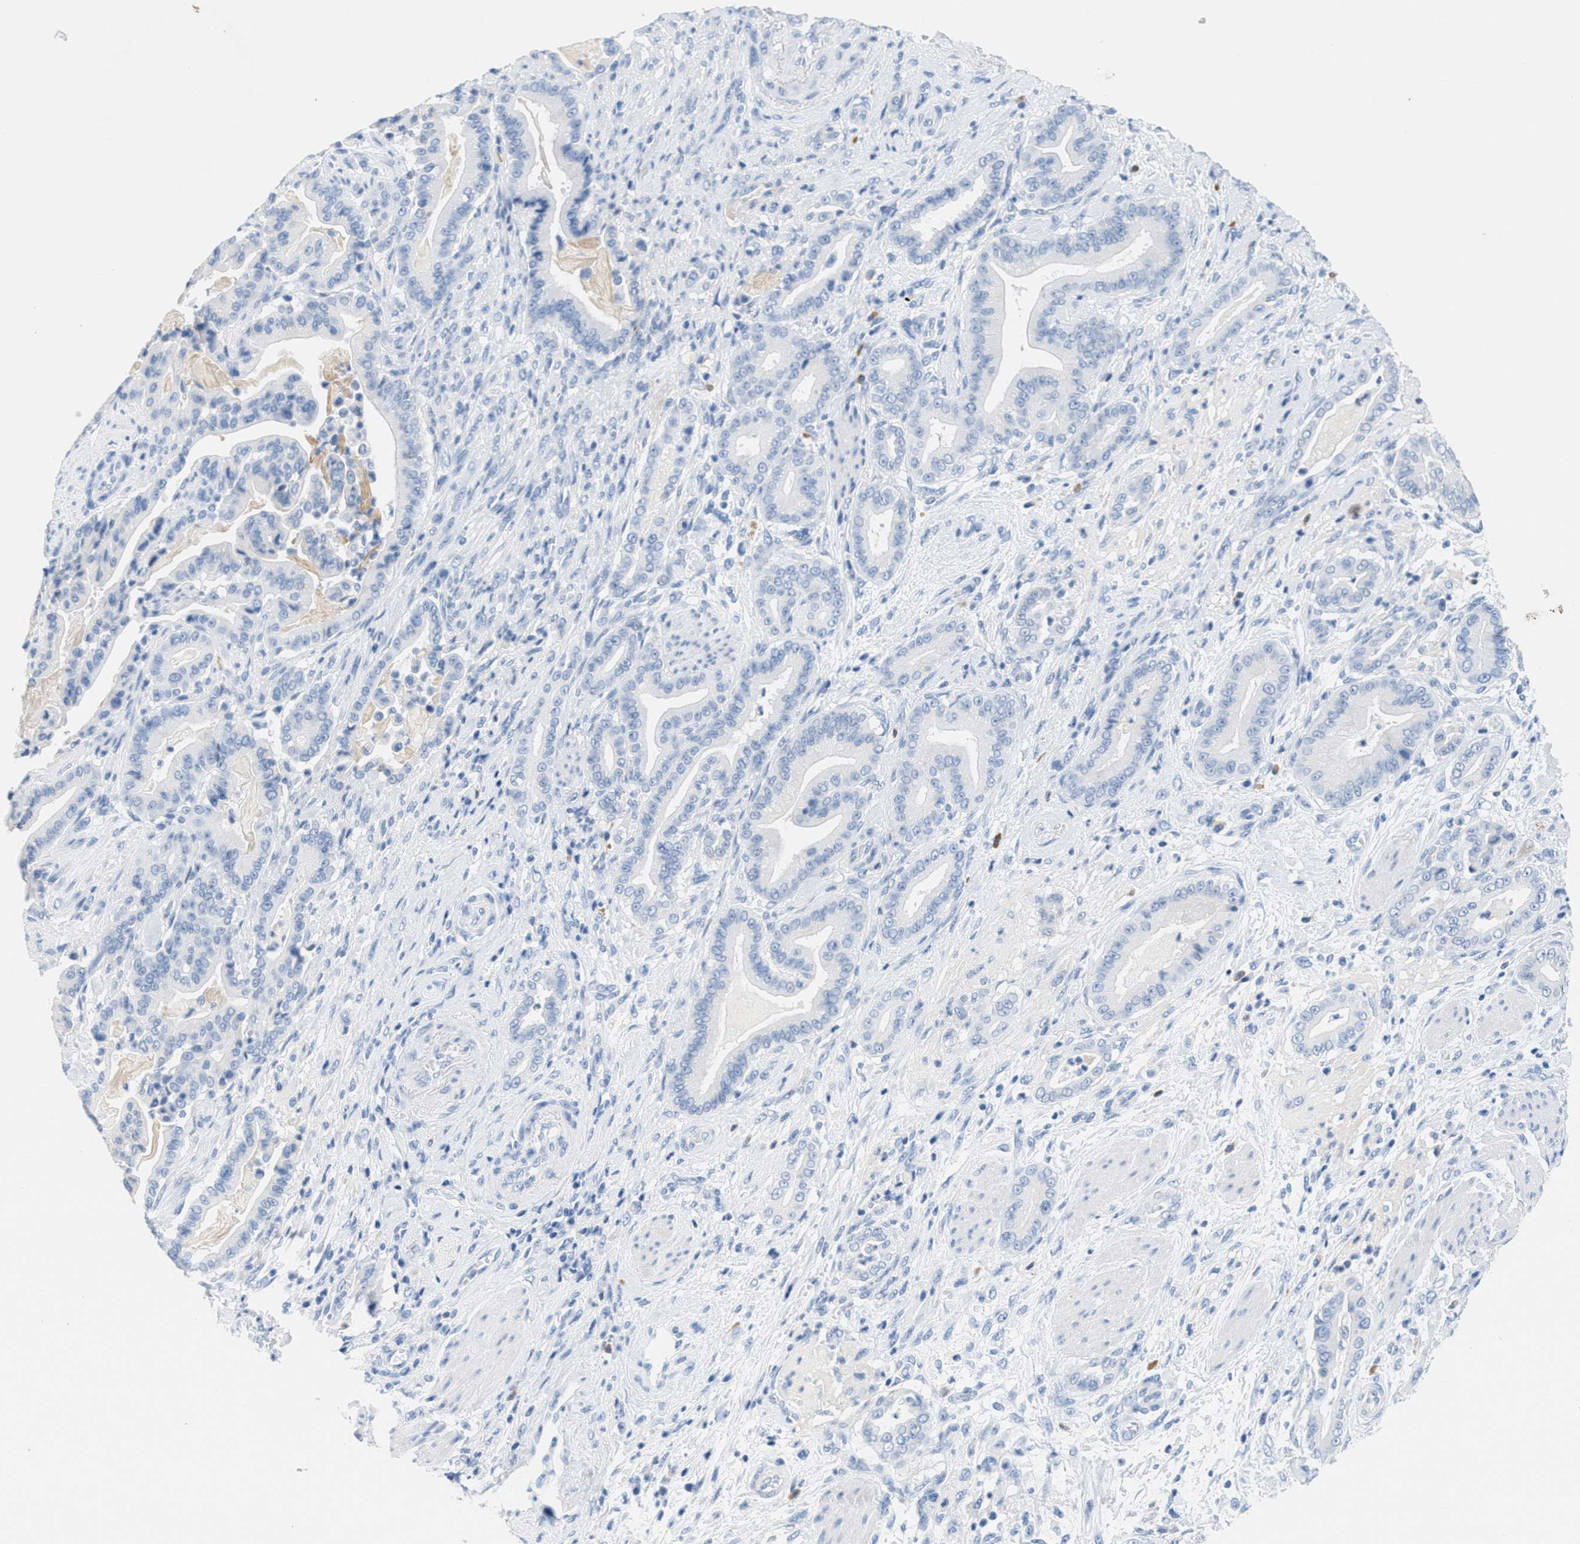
{"staining": {"intensity": "negative", "quantity": "none", "location": "none"}, "tissue": "pancreatic cancer", "cell_type": "Tumor cells", "image_type": "cancer", "snomed": [{"axis": "morphology", "description": "Normal tissue, NOS"}, {"axis": "morphology", "description": "Adenocarcinoma, NOS"}, {"axis": "topography", "description": "Pancreas"}], "caption": "Human pancreatic adenocarcinoma stained for a protein using IHC reveals no staining in tumor cells.", "gene": "GPM6A", "patient": {"sex": "male", "age": 63}}